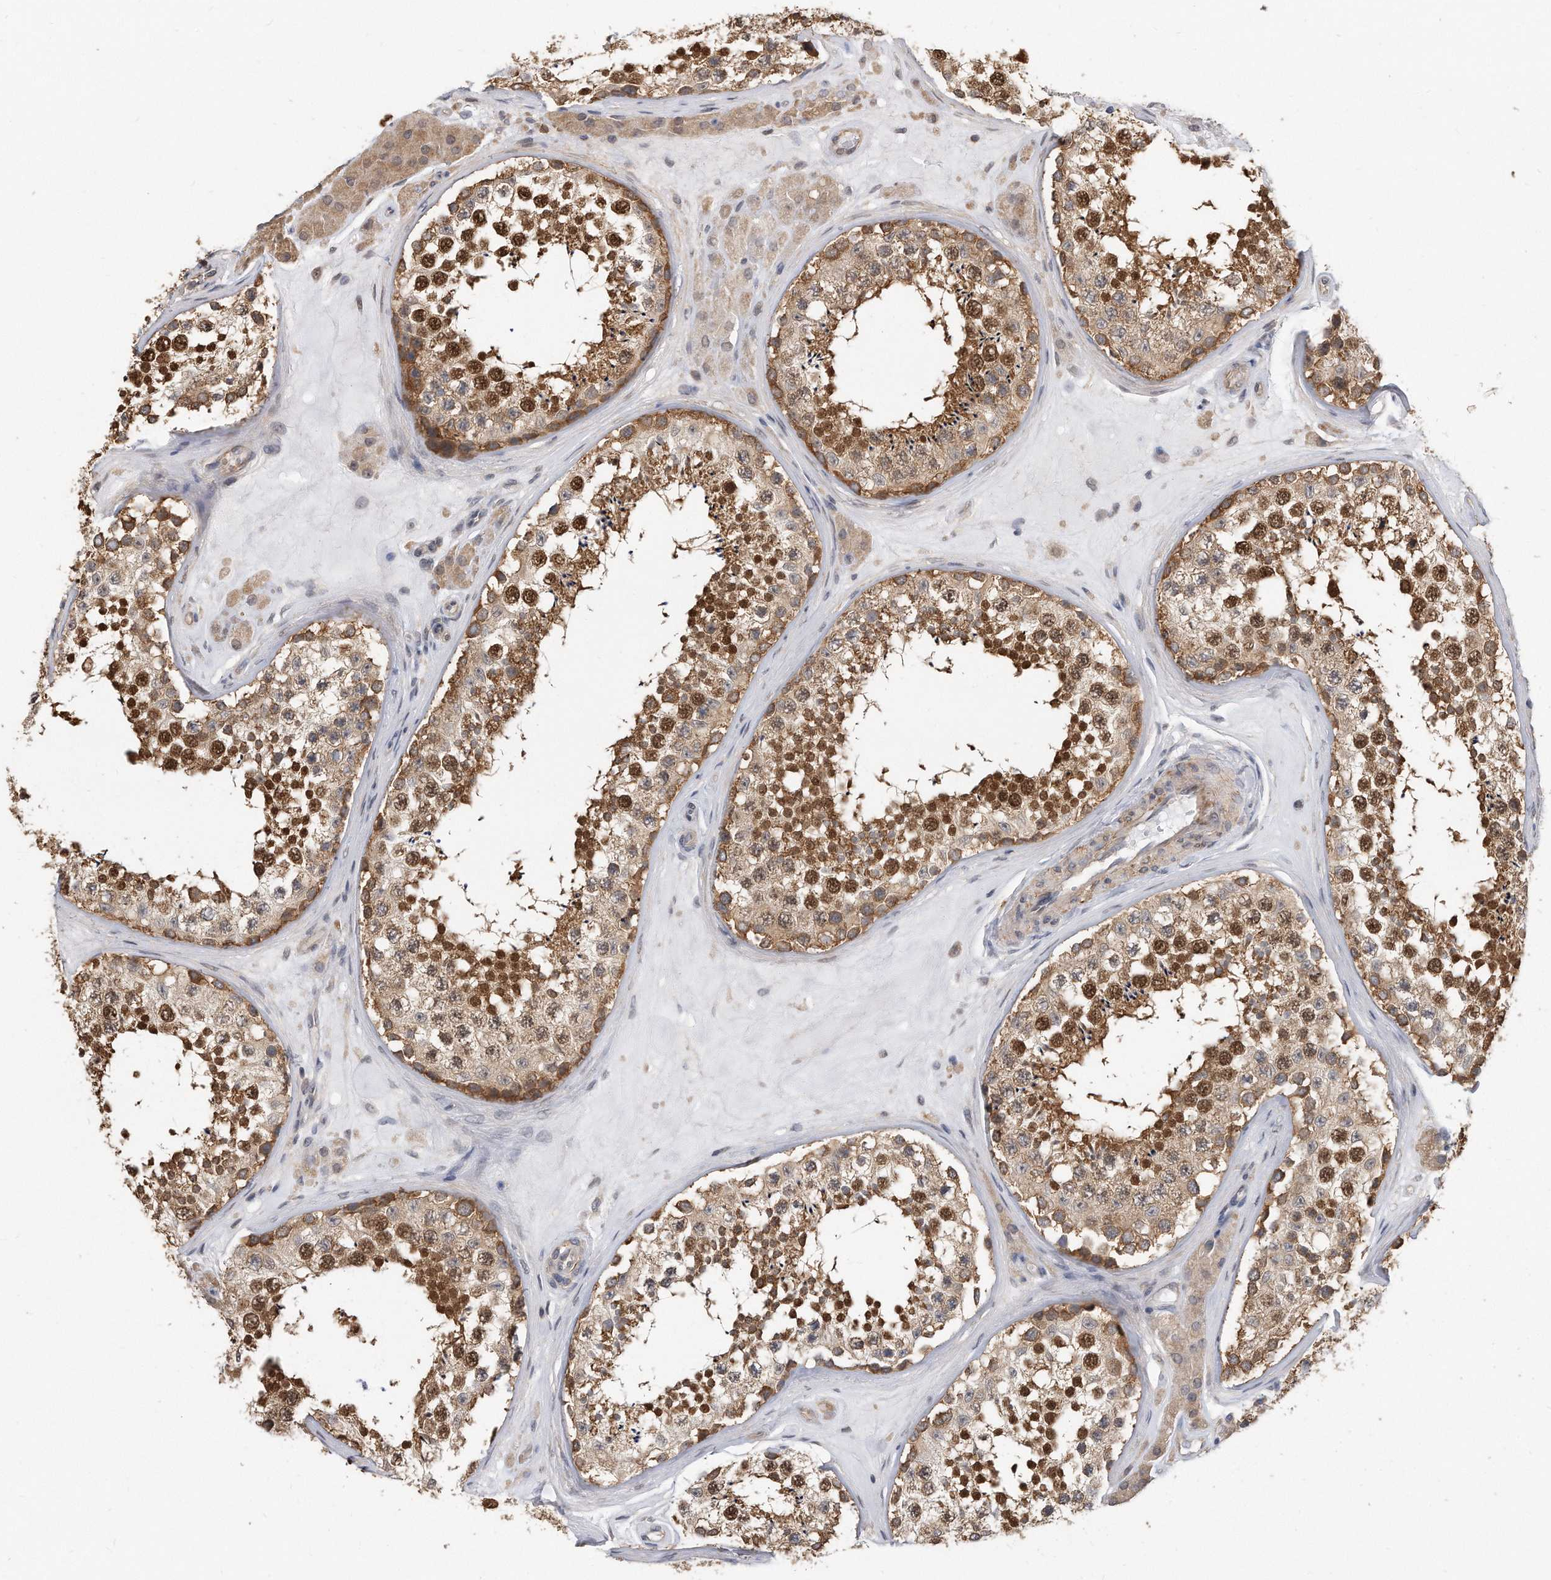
{"staining": {"intensity": "strong", "quantity": "25%-75%", "location": "cytoplasmic/membranous,nuclear"}, "tissue": "testis", "cell_type": "Cells in seminiferous ducts", "image_type": "normal", "snomed": [{"axis": "morphology", "description": "Normal tissue, NOS"}, {"axis": "topography", "description": "Testis"}], "caption": "Testis stained for a protein shows strong cytoplasmic/membranous,nuclear positivity in cells in seminiferous ducts. Using DAB (brown) and hematoxylin (blue) stains, captured at high magnification using brightfield microscopy.", "gene": "TCP1", "patient": {"sex": "male", "age": 46}}